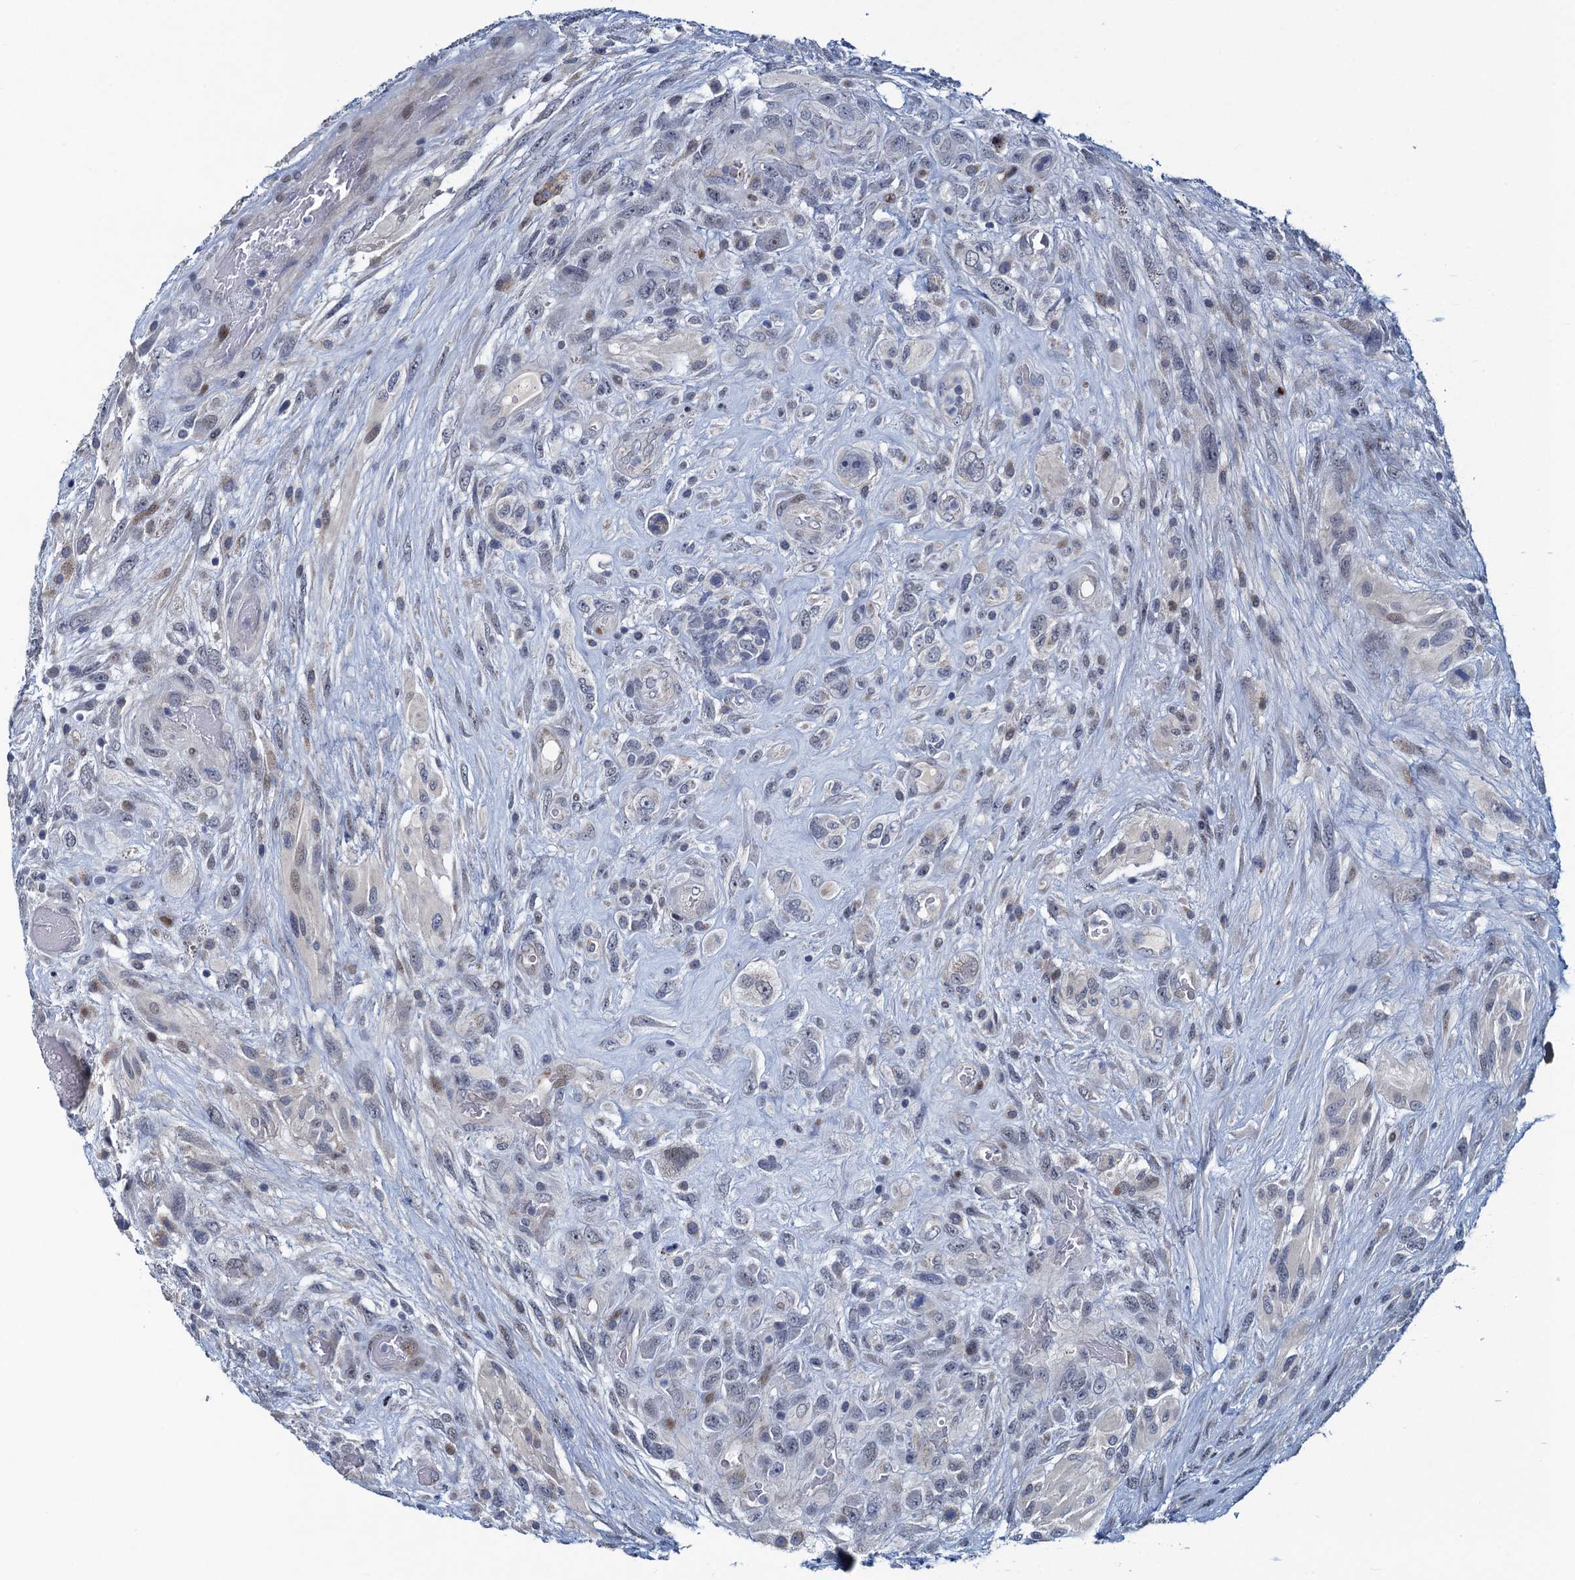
{"staining": {"intensity": "negative", "quantity": "none", "location": "none"}, "tissue": "glioma", "cell_type": "Tumor cells", "image_type": "cancer", "snomed": [{"axis": "morphology", "description": "Glioma, malignant, High grade"}, {"axis": "topography", "description": "Brain"}], "caption": "Glioma was stained to show a protein in brown. There is no significant positivity in tumor cells.", "gene": "ATOSA", "patient": {"sex": "male", "age": 61}}